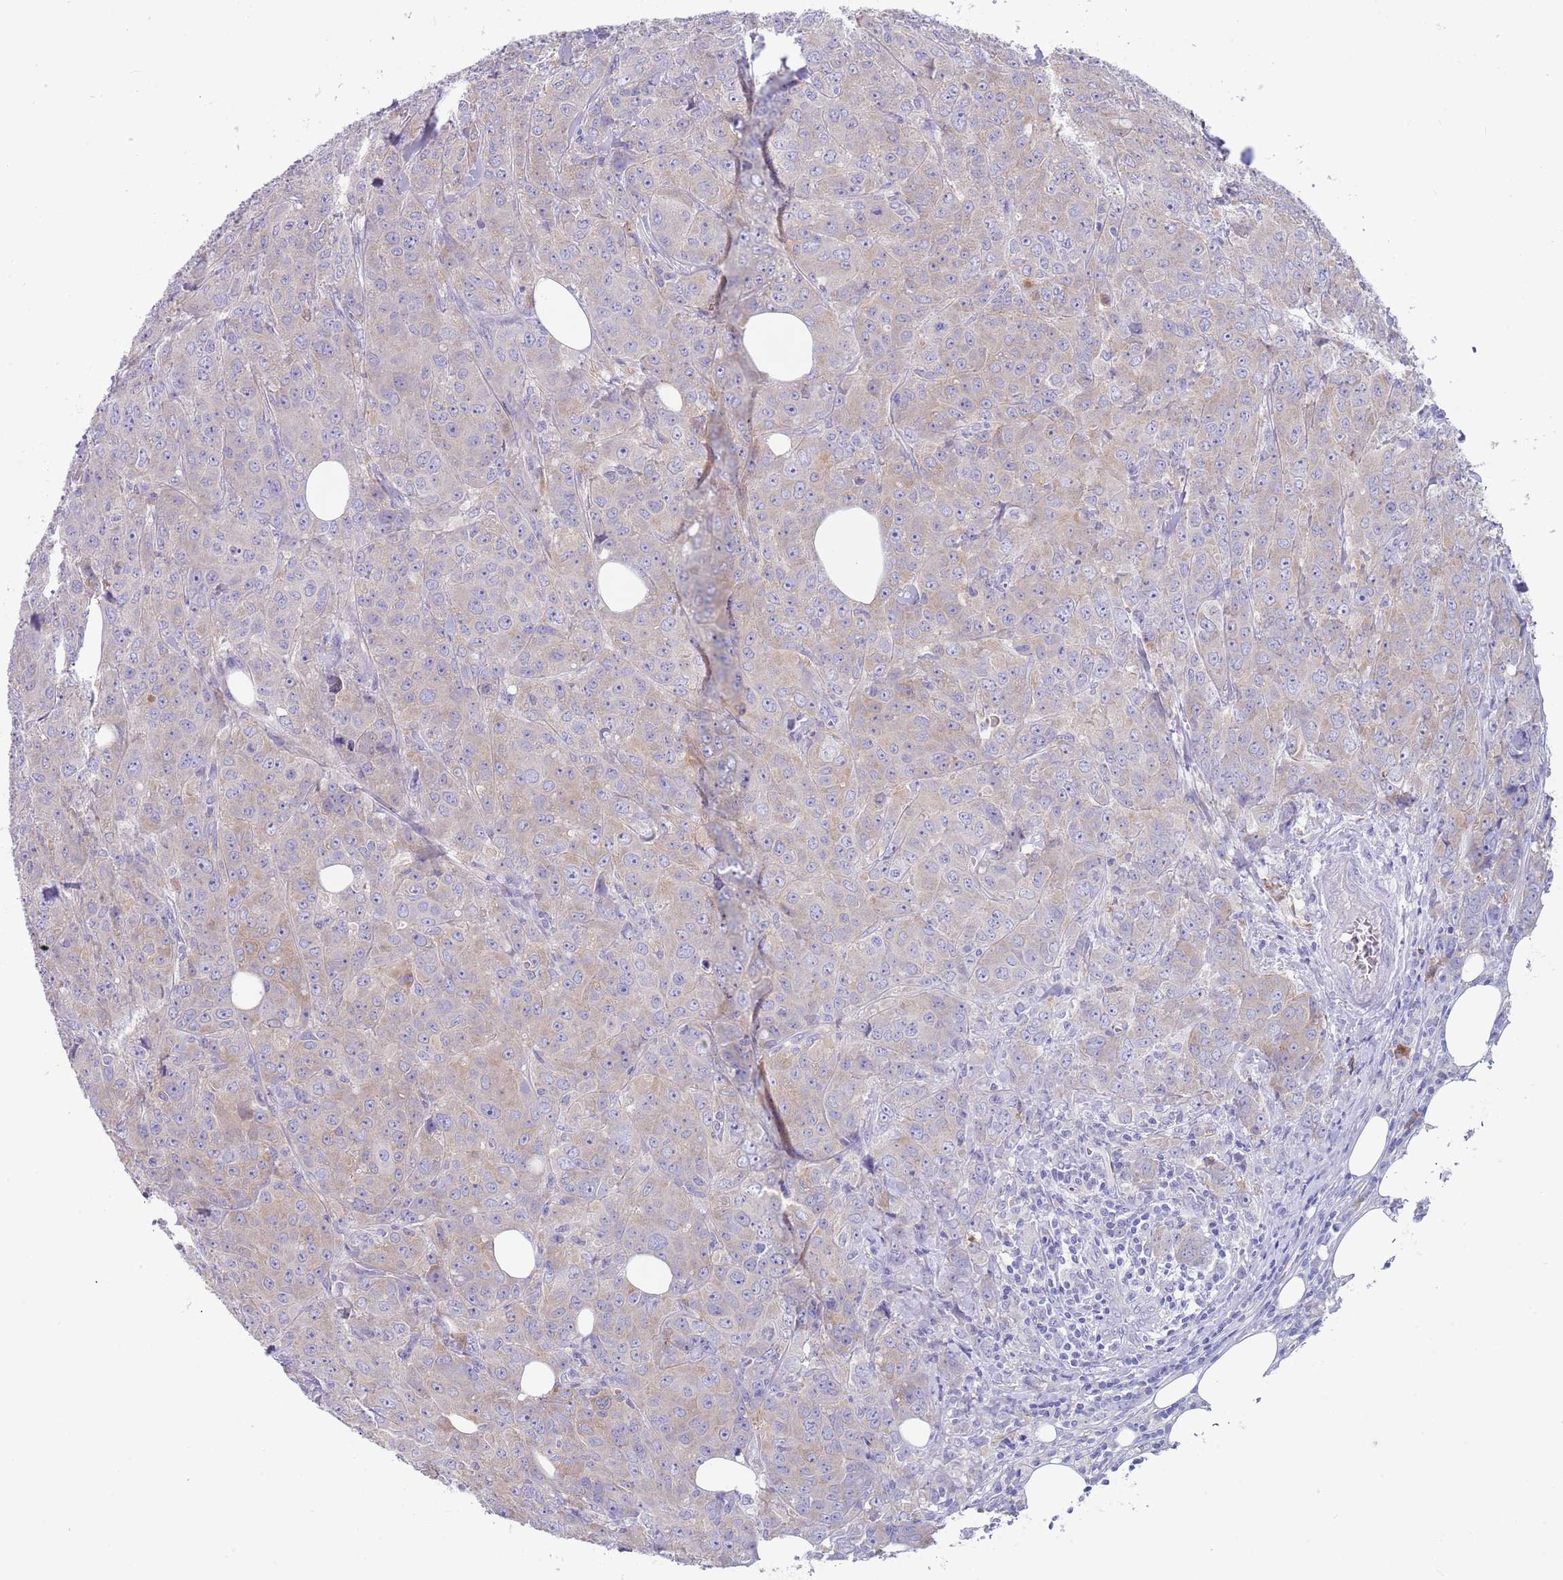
{"staining": {"intensity": "weak", "quantity": "<25%", "location": "cytoplasmic/membranous"}, "tissue": "breast cancer", "cell_type": "Tumor cells", "image_type": "cancer", "snomed": [{"axis": "morphology", "description": "Duct carcinoma"}, {"axis": "topography", "description": "Breast"}], "caption": "Immunohistochemical staining of breast cancer displays no significant positivity in tumor cells.", "gene": "TYW1", "patient": {"sex": "female", "age": 43}}